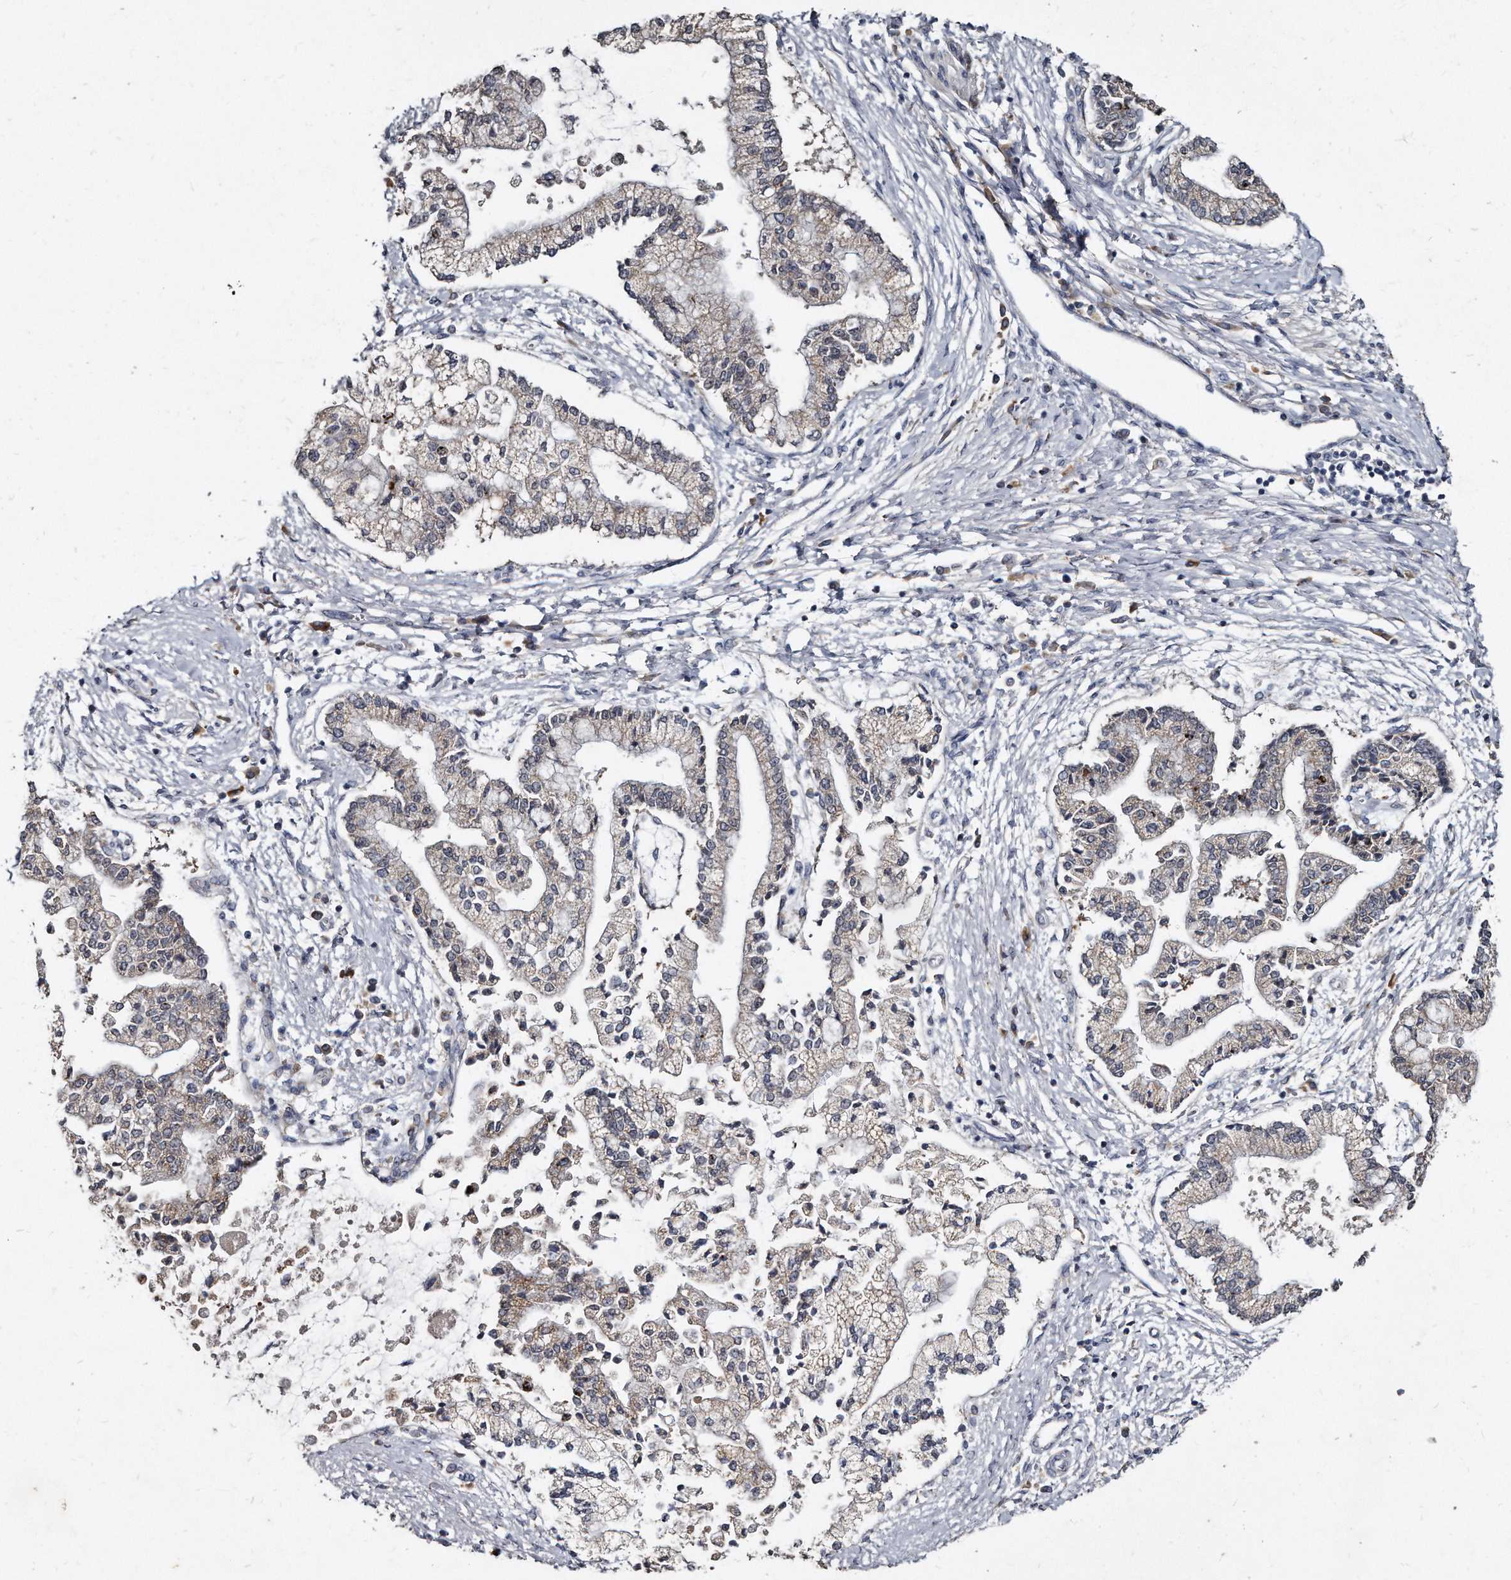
{"staining": {"intensity": "weak", "quantity": "25%-75%", "location": "cytoplasmic/membranous"}, "tissue": "liver cancer", "cell_type": "Tumor cells", "image_type": "cancer", "snomed": [{"axis": "morphology", "description": "Cholangiocarcinoma"}, {"axis": "topography", "description": "Liver"}], "caption": "A photomicrograph showing weak cytoplasmic/membranous staining in about 25%-75% of tumor cells in cholangiocarcinoma (liver), as visualized by brown immunohistochemical staining.", "gene": "KLHDC3", "patient": {"sex": "male", "age": 50}}